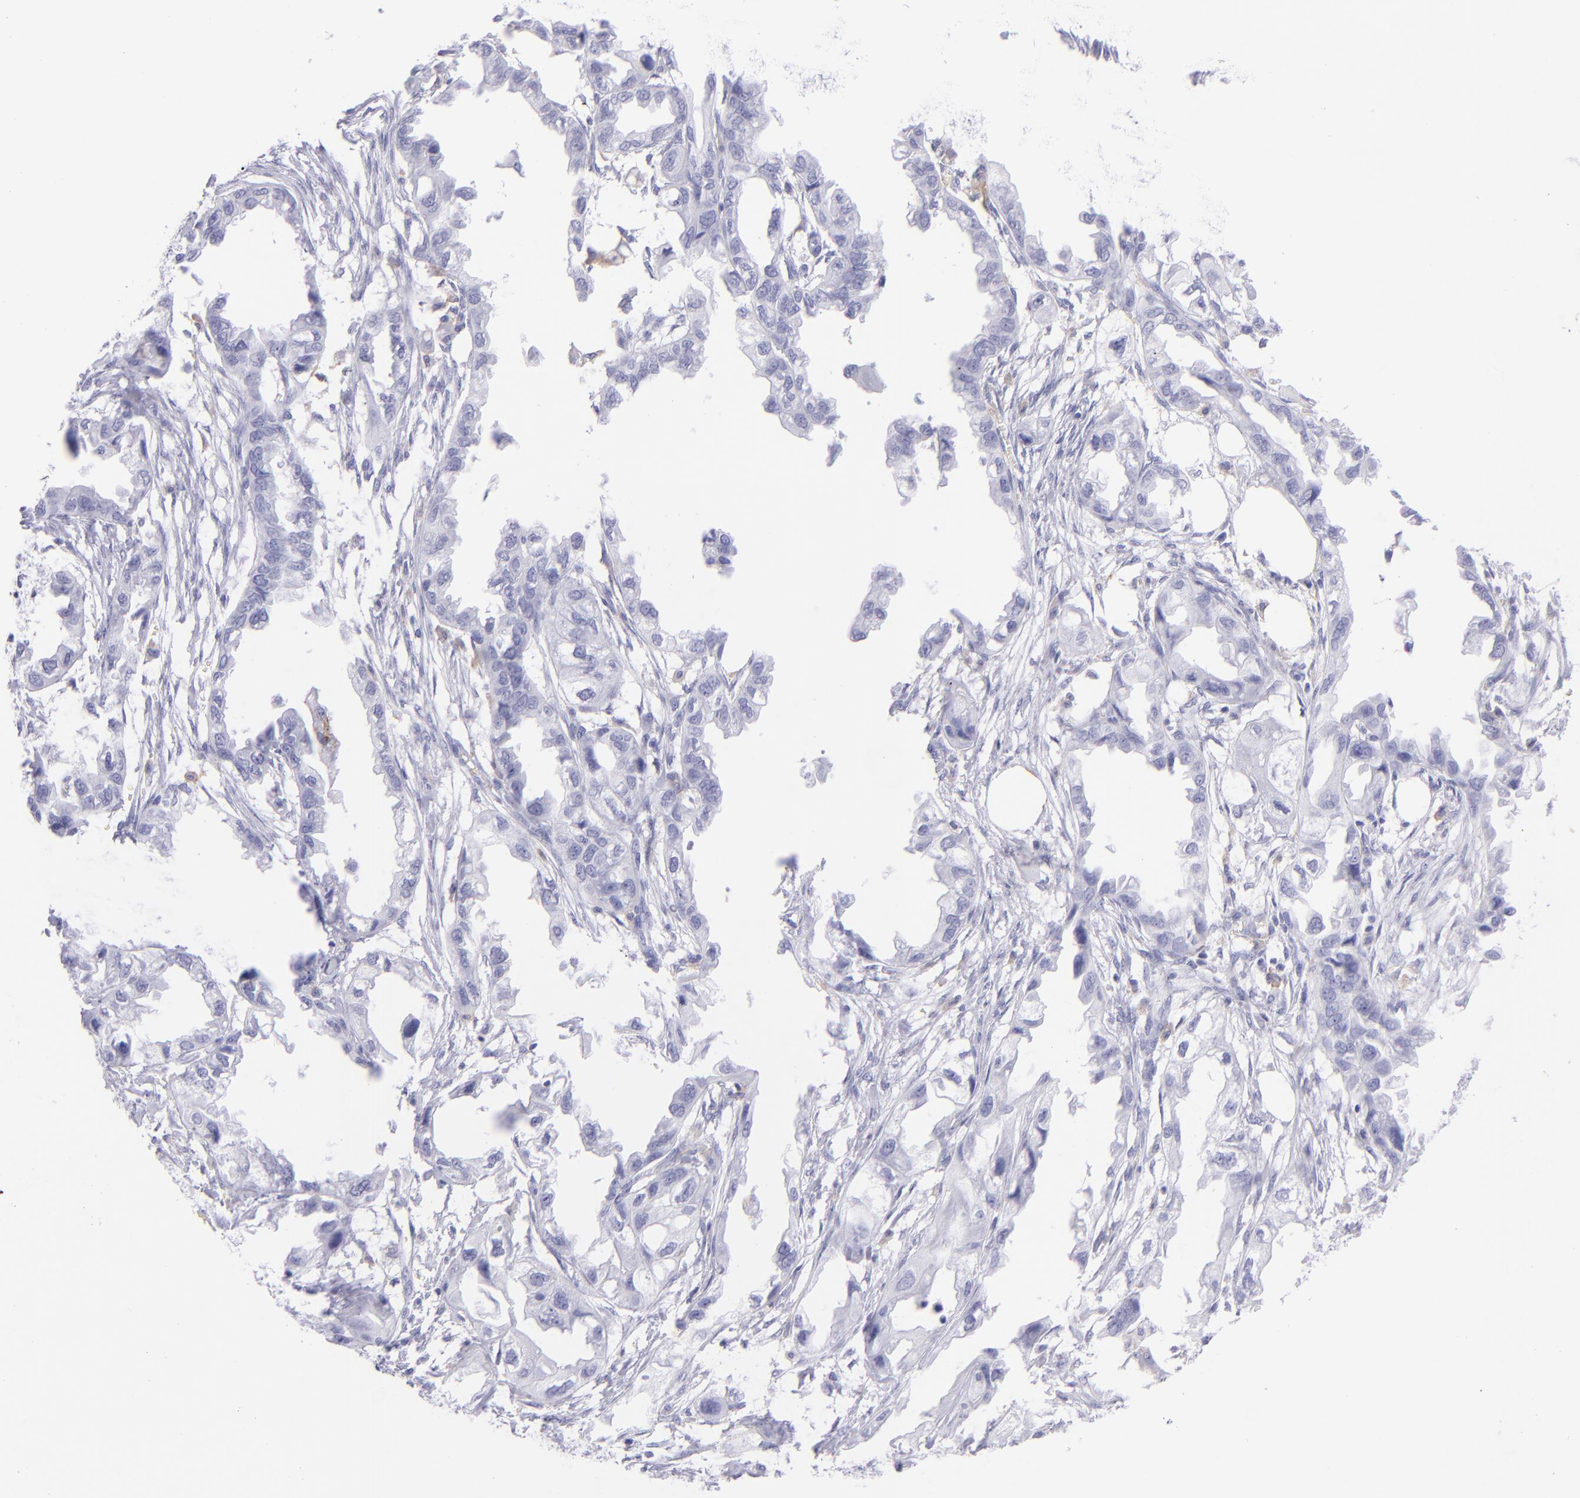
{"staining": {"intensity": "negative", "quantity": "none", "location": "none"}, "tissue": "endometrial cancer", "cell_type": "Tumor cells", "image_type": "cancer", "snomed": [{"axis": "morphology", "description": "Adenocarcinoma, NOS"}, {"axis": "topography", "description": "Endometrium"}], "caption": "The immunohistochemistry micrograph has no significant staining in tumor cells of endometrial cancer tissue.", "gene": "CD72", "patient": {"sex": "female", "age": 67}}